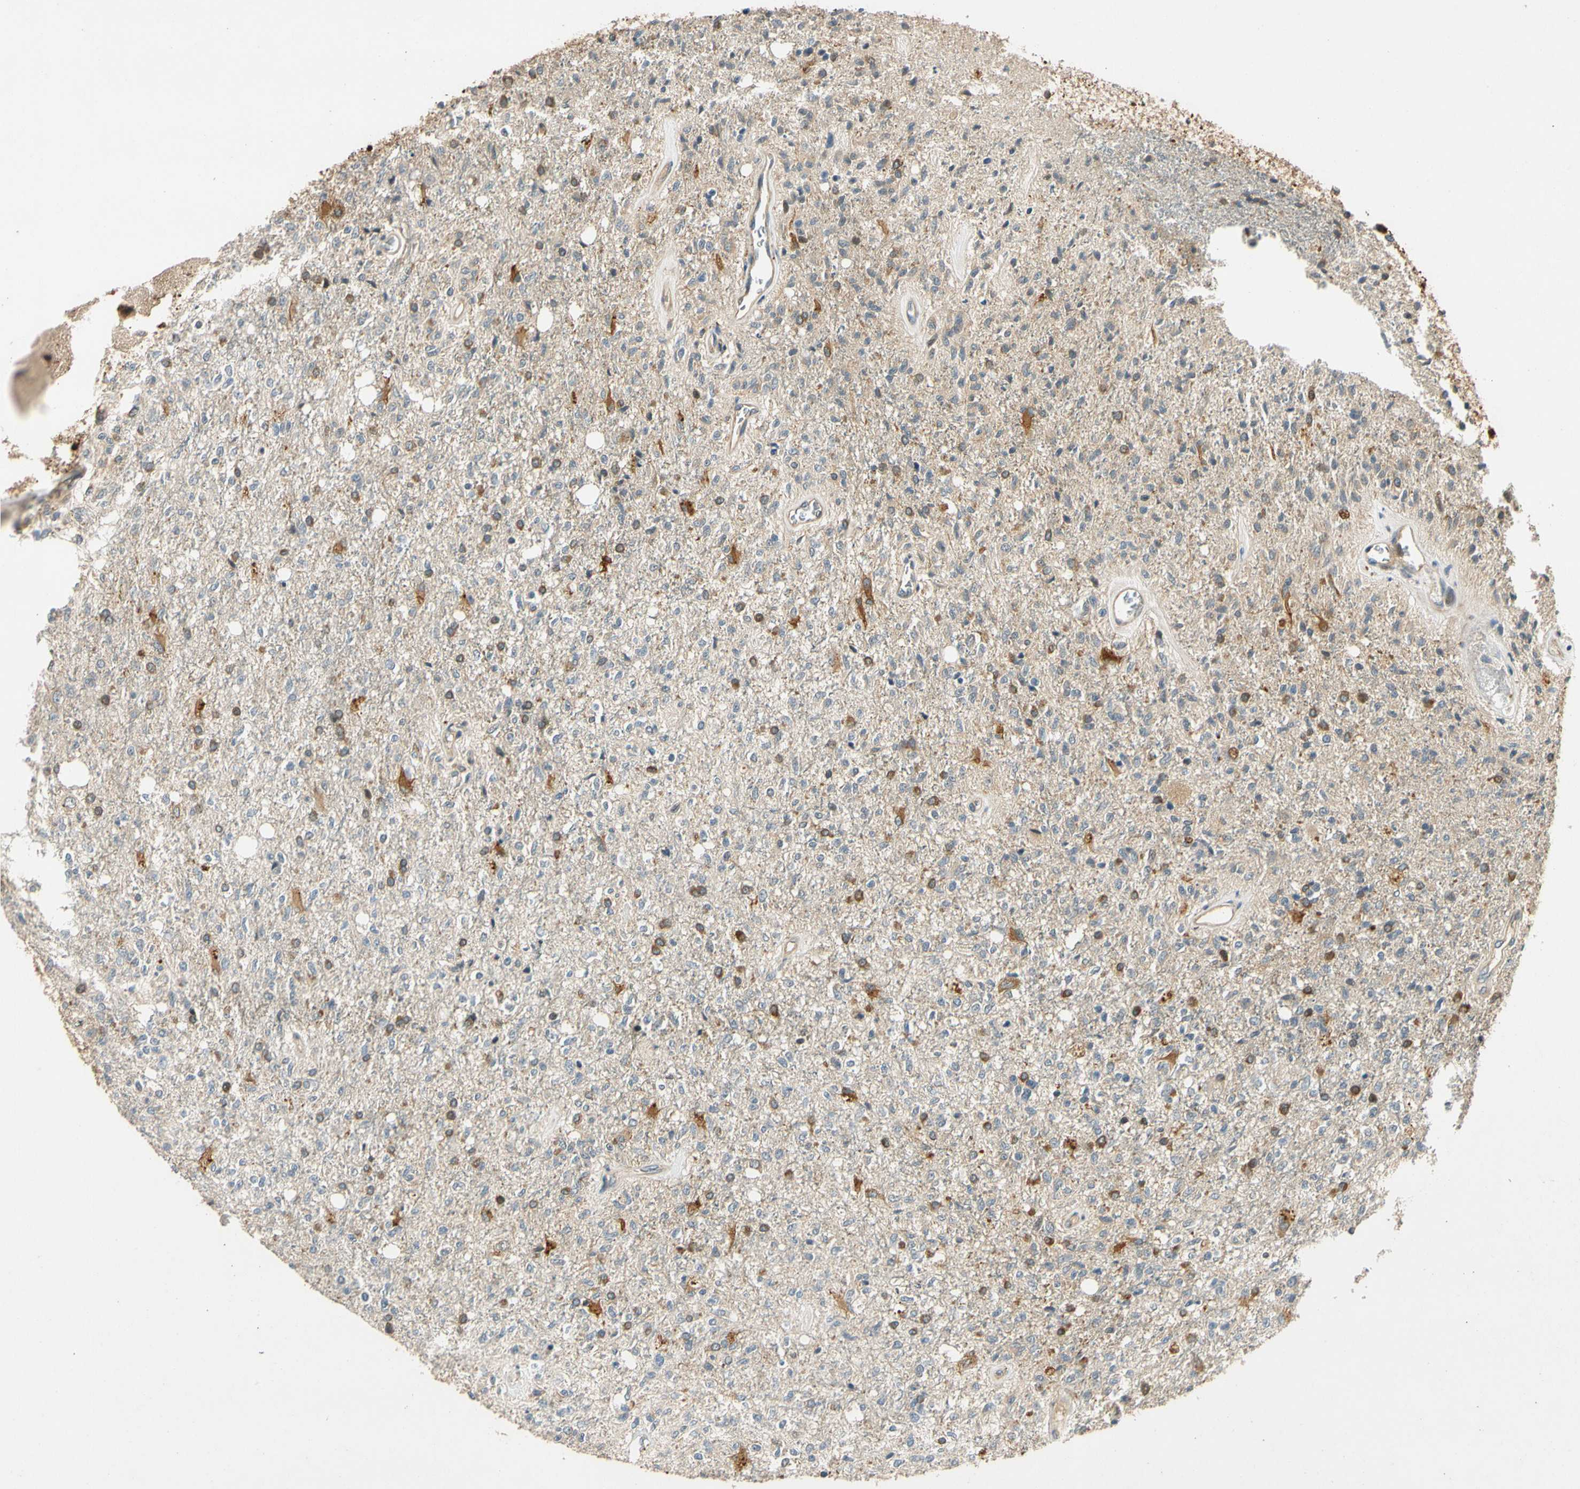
{"staining": {"intensity": "weak", "quantity": "<25%", "location": "cytoplasmic/membranous"}, "tissue": "glioma", "cell_type": "Tumor cells", "image_type": "cancer", "snomed": [{"axis": "morphology", "description": "Normal tissue, NOS"}, {"axis": "morphology", "description": "Glioma, malignant, High grade"}, {"axis": "topography", "description": "Cerebral cortex"}], "caption": "There is no significant expression in tumor cells of malignant high-grade glioma.", "gene": "GATD1", "patient": {"sex": "male", "age": 77}}